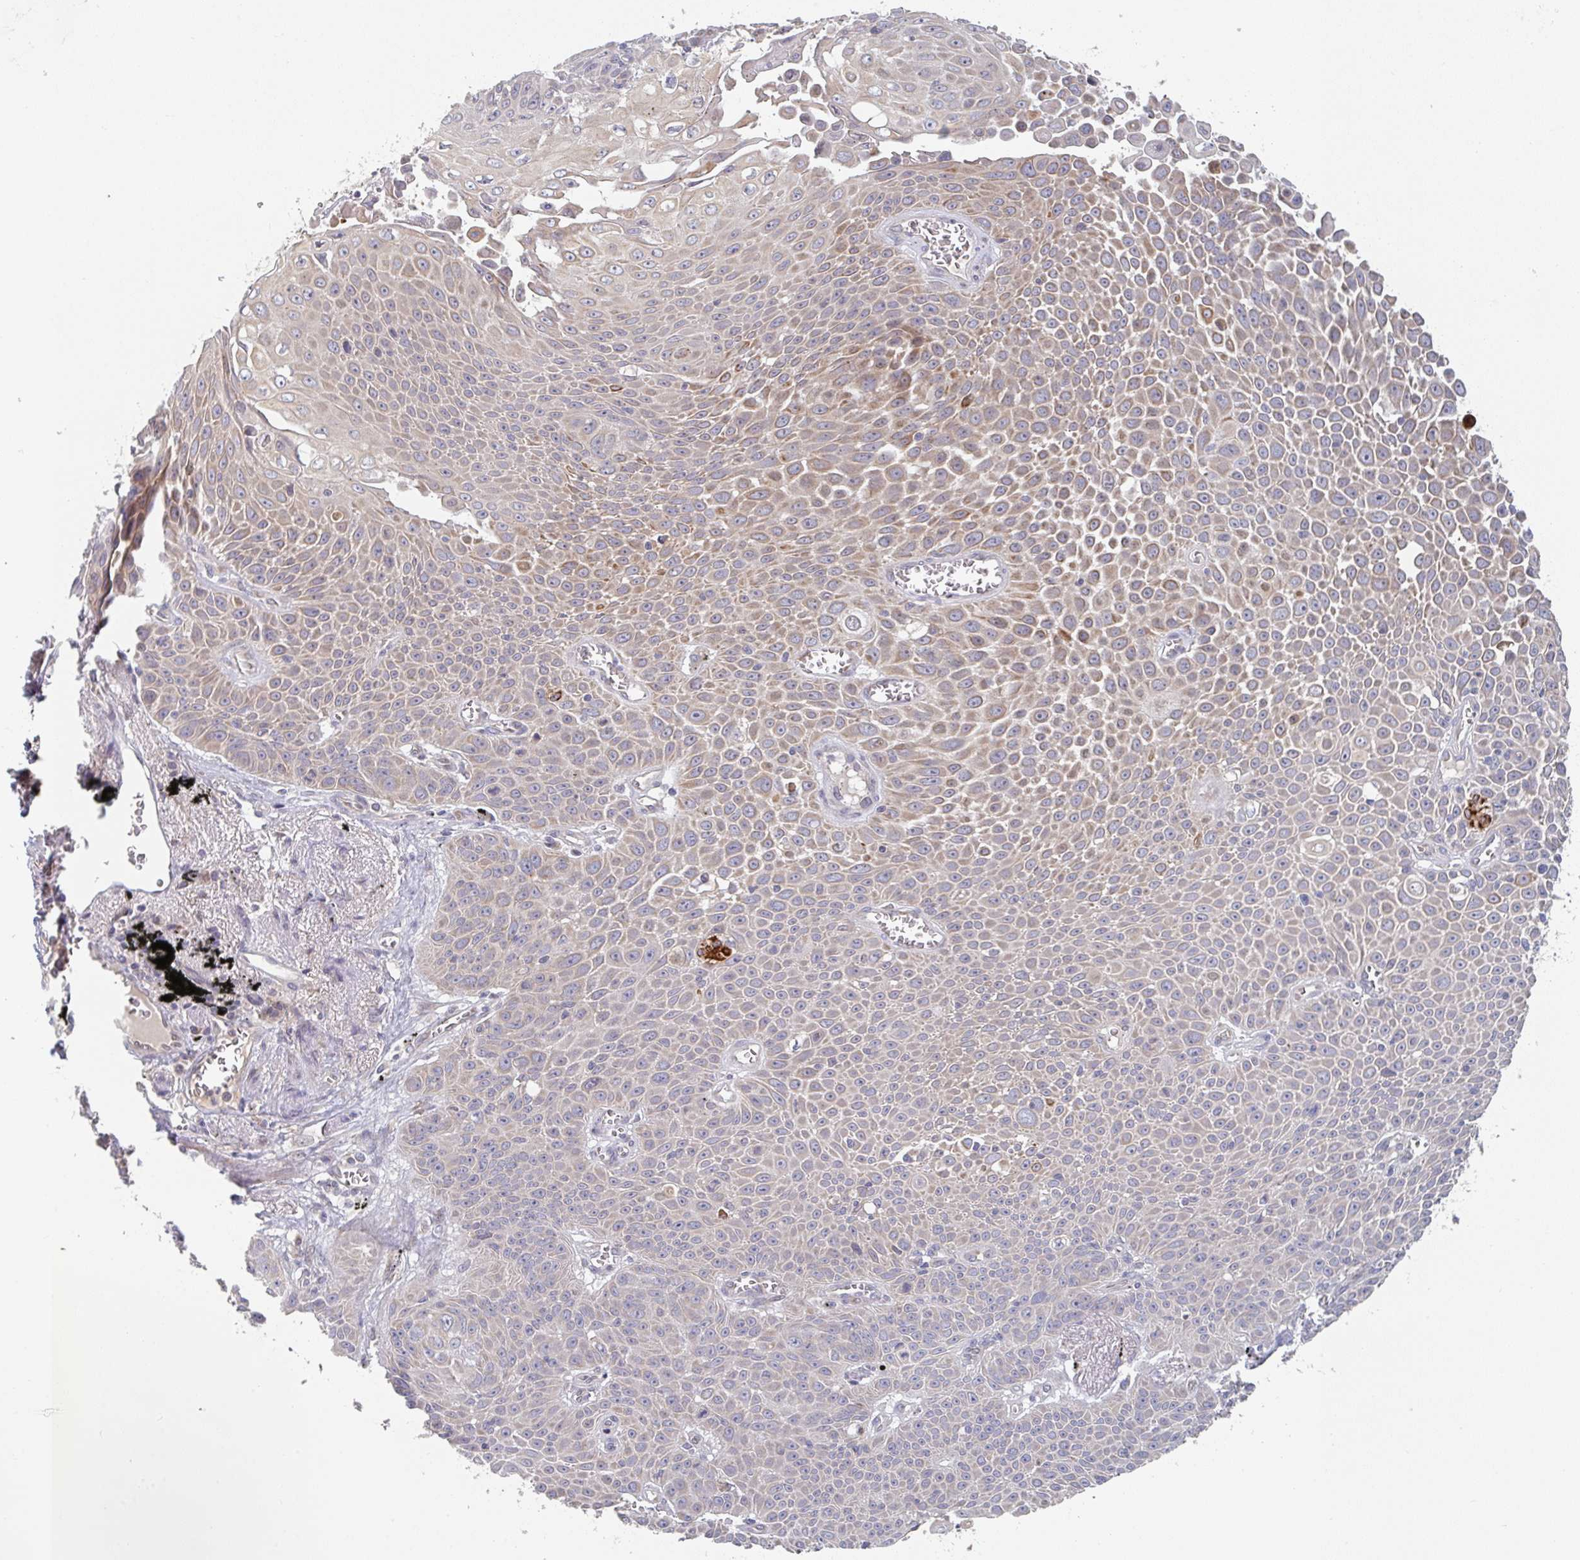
{"staining": {"intensity": "moderate", "quantity": "25%-75%", "location": "cytoplasmic/membranous"}, "tissue": "lung cancer", "cell_type": "Tumor cells", "image_type": "cancer", "snomed": [{"axis": "morphology", "description": "Squamous cell carcinoma, NOS"}, {"axis": "morphology", "description": "Squamous cell carcinoma, metastatic, NOS"}, {"axis": "topography", "description": "Lymph node"}, {"axis": "topography", "description": "Lung"}], "caption": "IHC image of lung squamous cell carcinoma stained for a protein (brown), which reveals medium levels of moderate cytoplasmic/membranous staining in about 25%-75% of tumor cells.", "gene": "ELOVL1", "patient": {"sex": "female", "age": 62}}